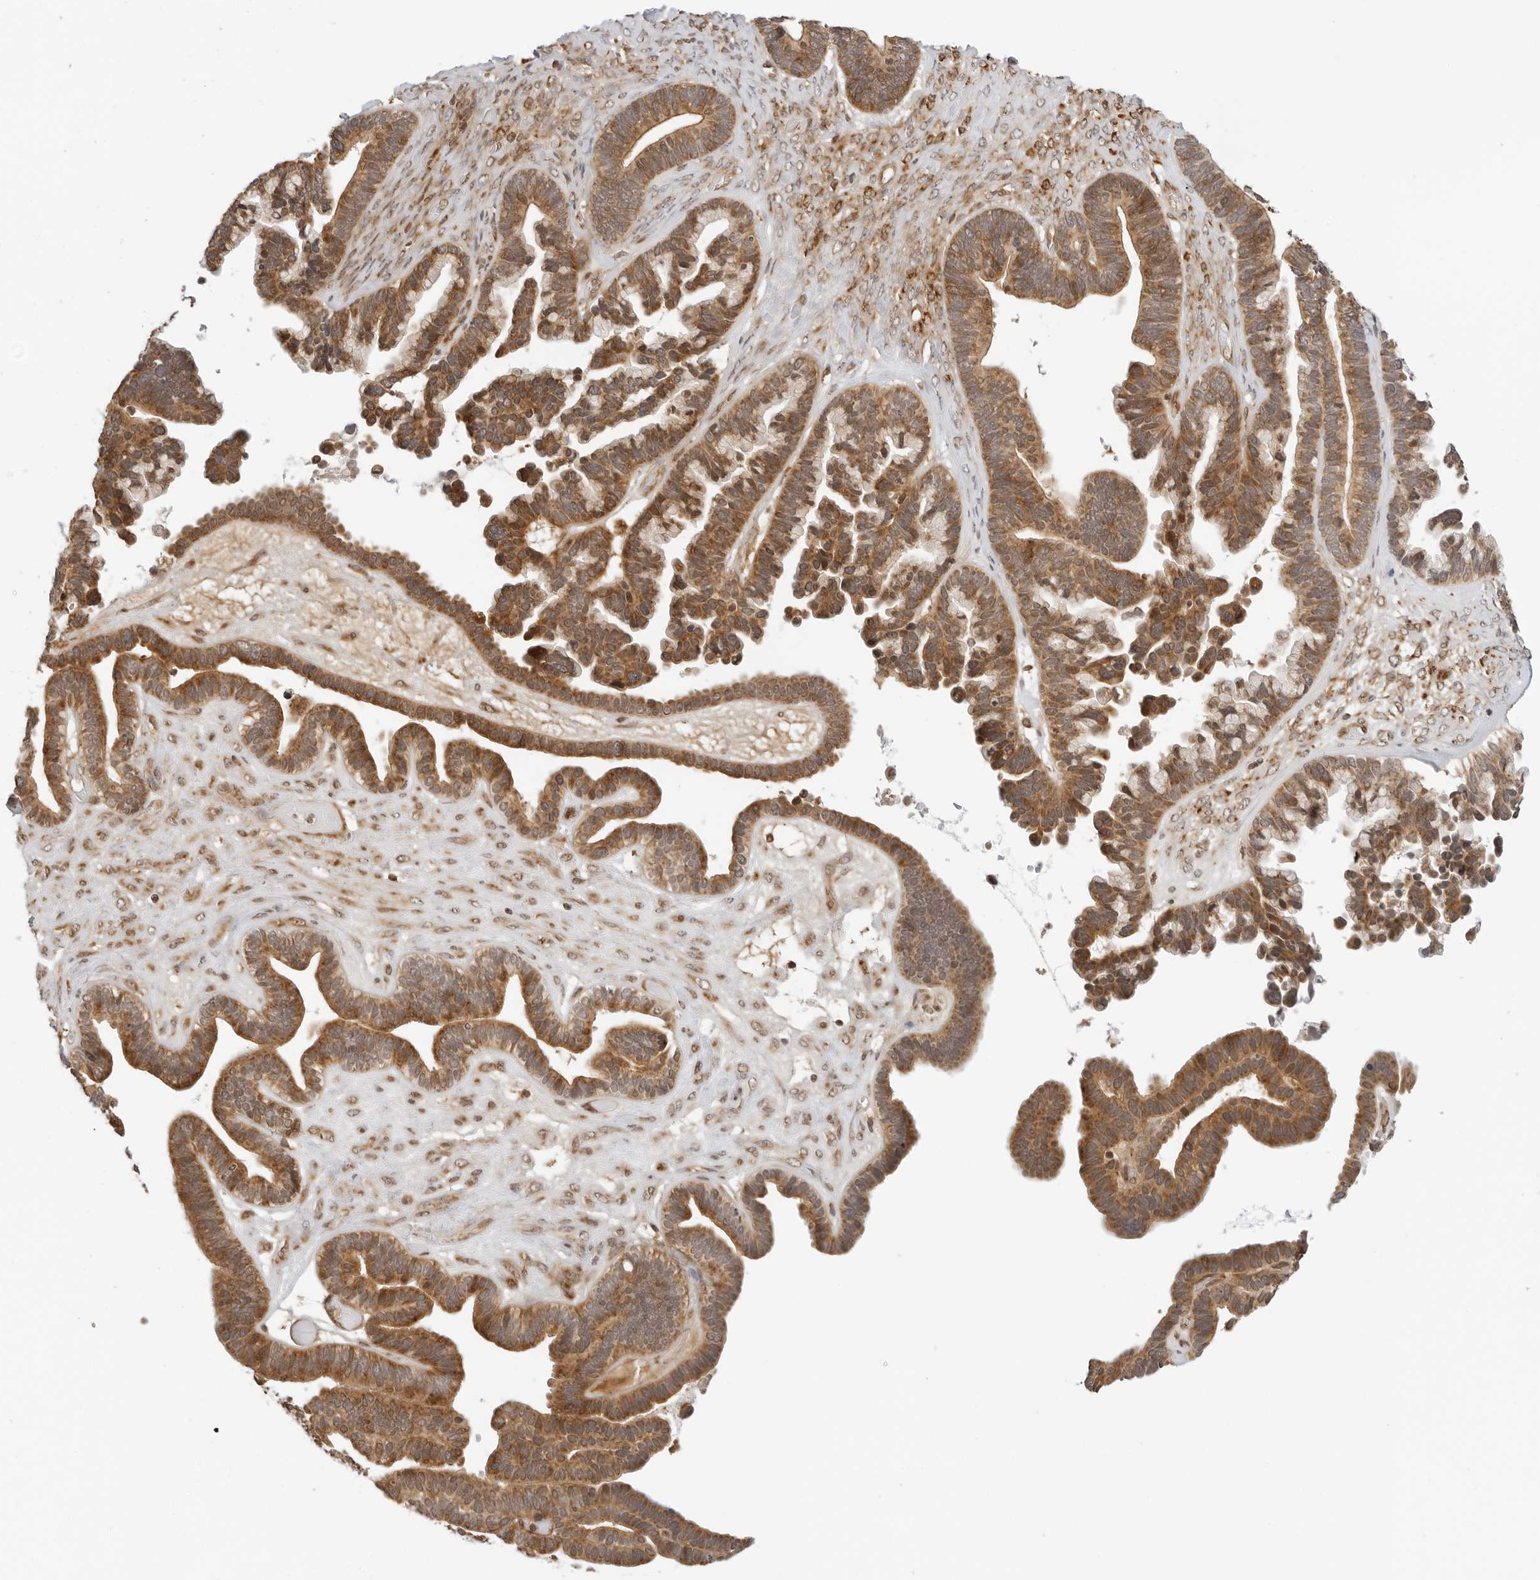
{"staining": {"intensity": "moderate", "quantity": ">75%", "location": "cytoplasmic/membranous"}, "tissue": "ovarian cancer", "cell_type": "Tumor cells", "image_type": "cancer", "snomed": [{"axis": "morphology", "description": "Cystadenocarcinoma, serous, NOS"}, {"axis": "topography", "description": "Ovary"}], "caption": "Protein expression analysis of human serous cystadenocarcinoma (ovarian) reveals moderate cytoplasmic/membranous expression in about >75% of tumor cells.", "gene": "RC3H1", "patient": {"sex": "female", "age": 56}}